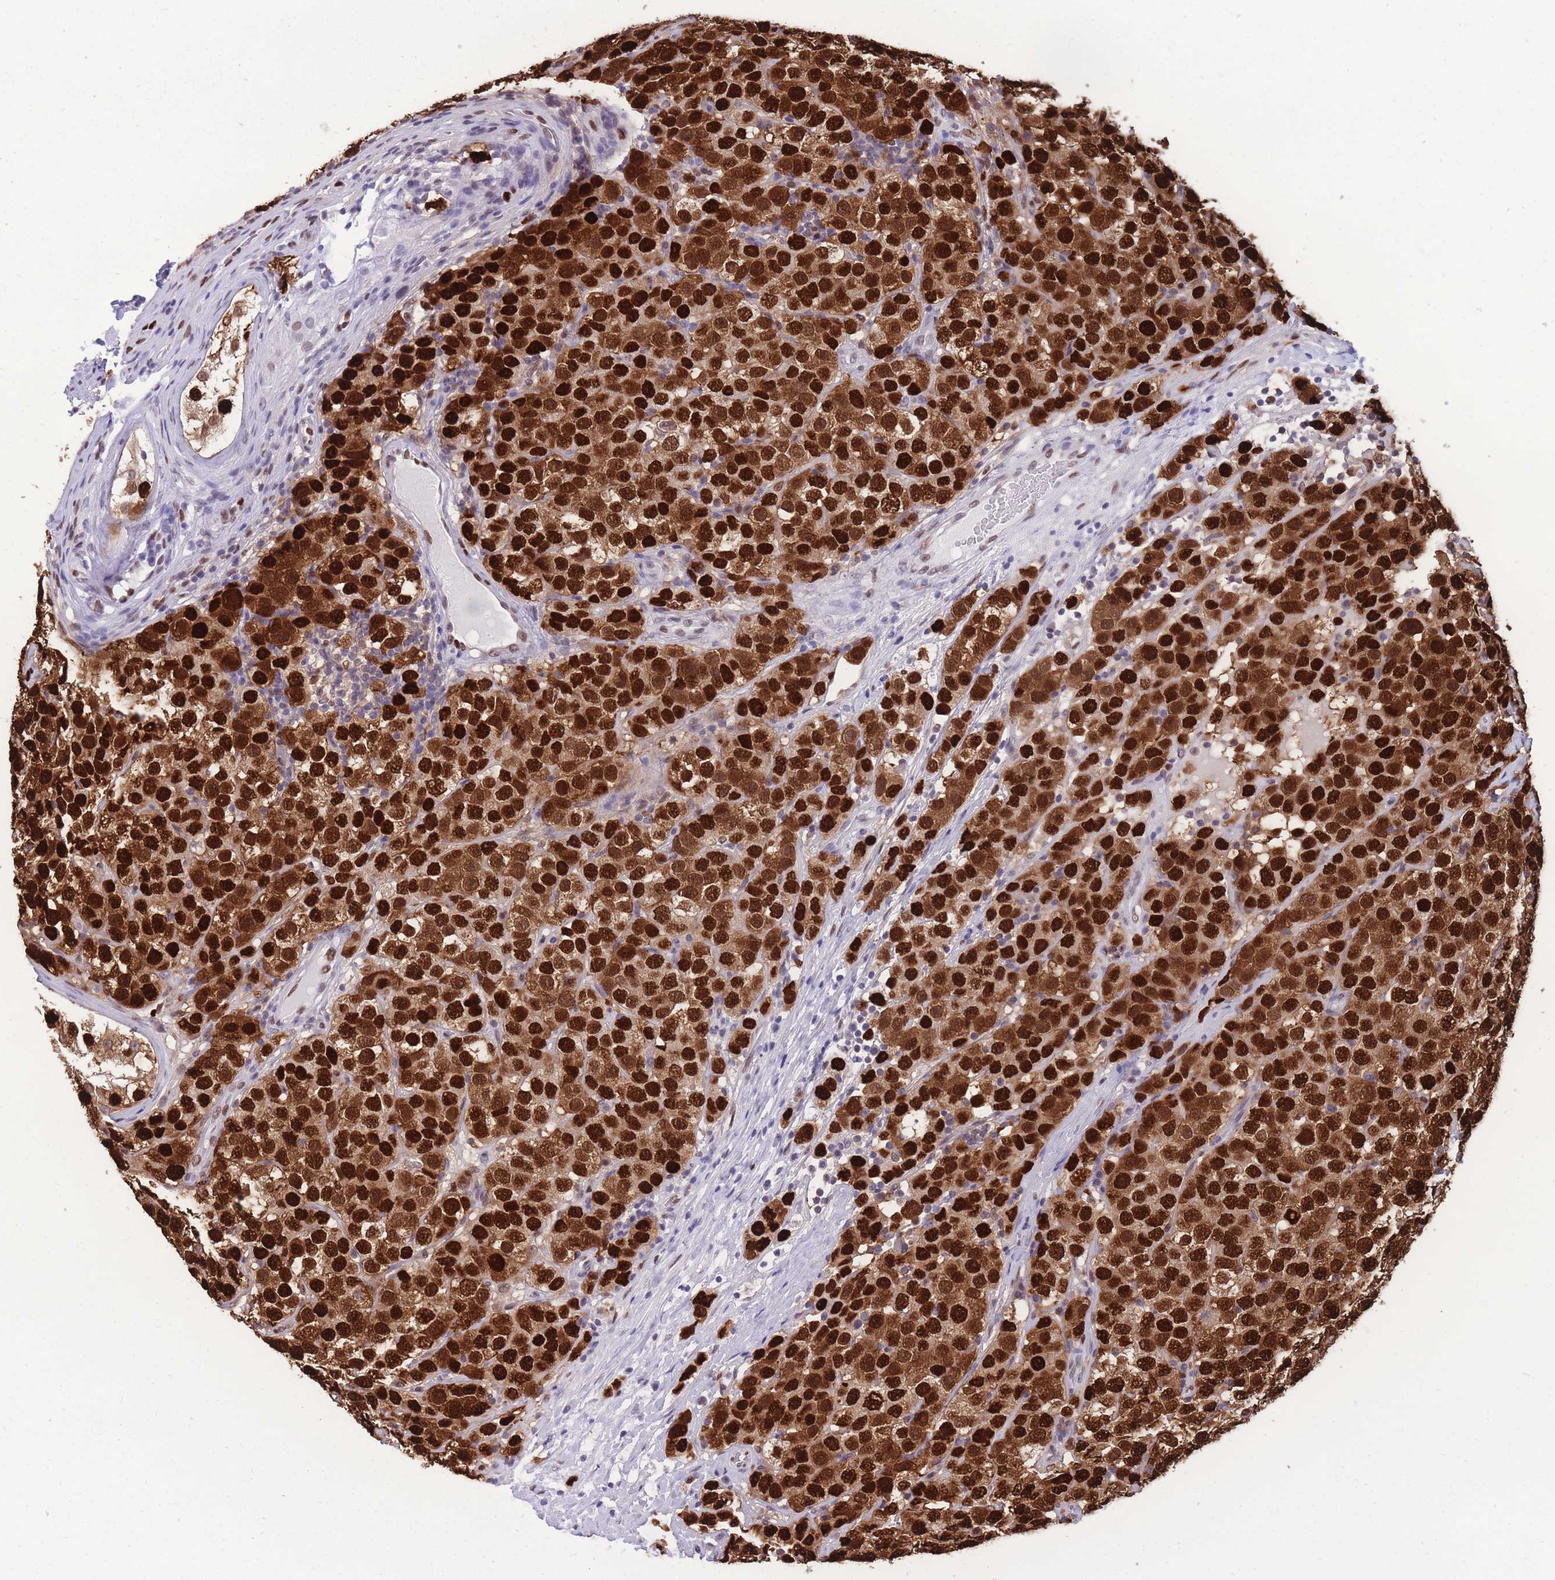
{"staining": {"intensity": "strong", "quantity": ">75%", "location": "nuclear"}, "tissue": "testis cancer", "cell_type": "Tumor cells", "image_type": "cancer", "snomed": [{"axis": "morphology", "description": "Seminoma, NOS"}, {"axis": "topography", "description": "Testis"}], "caption": "The image reveals a brown stain indicating the presence of a protein in the nuclear of tumor cells in testis cancer. Using DAB (3,3'-diaminobenzidine) (brown) and hematoxylin (blue) stains, captured at high magnification using brightfield microscopy.", "gene": "NASP", "patient": {"sex": "male", "age": 28}}